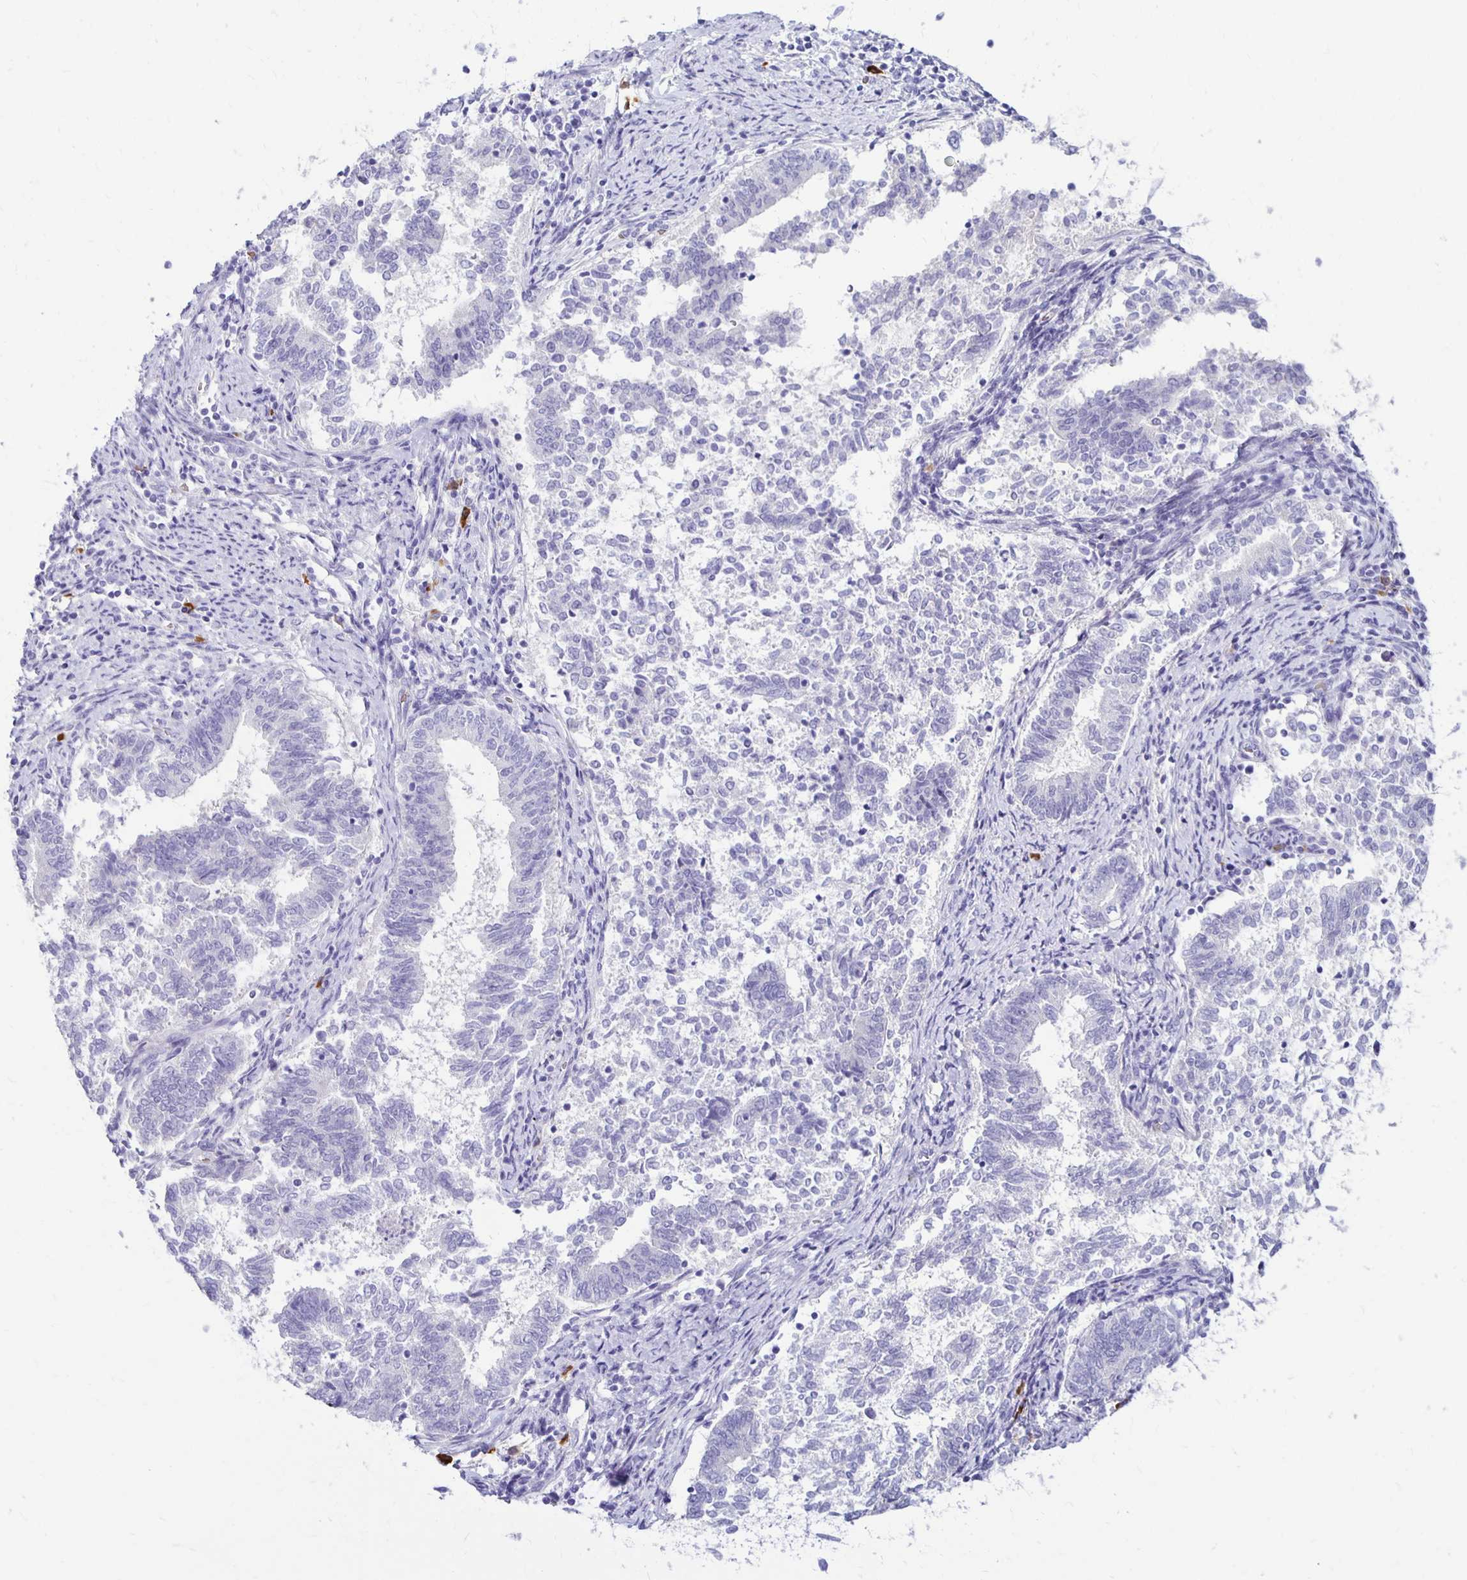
{"staining": {"intensity": "negative", "quantity": "none", "location": "none"}, "tissue": "endometrial cancer", "cell_type": "Tumor cells", "image_type": "cancer", "snomed": [{"axis": "morphology", "description": "Adenocarcinoma, NOS"}, {"axis": "topography", "description": "Endometrium"}], "caption": "Immunohistochemistry histopathology image of human endometrial cancer stained for a protein (brown), which demonstrates no positivity in tumor cells. (DAB immunohistochemistry, high magnification).", "gene": "FNTB", "patient": {"sex": "female", "age": 65}}